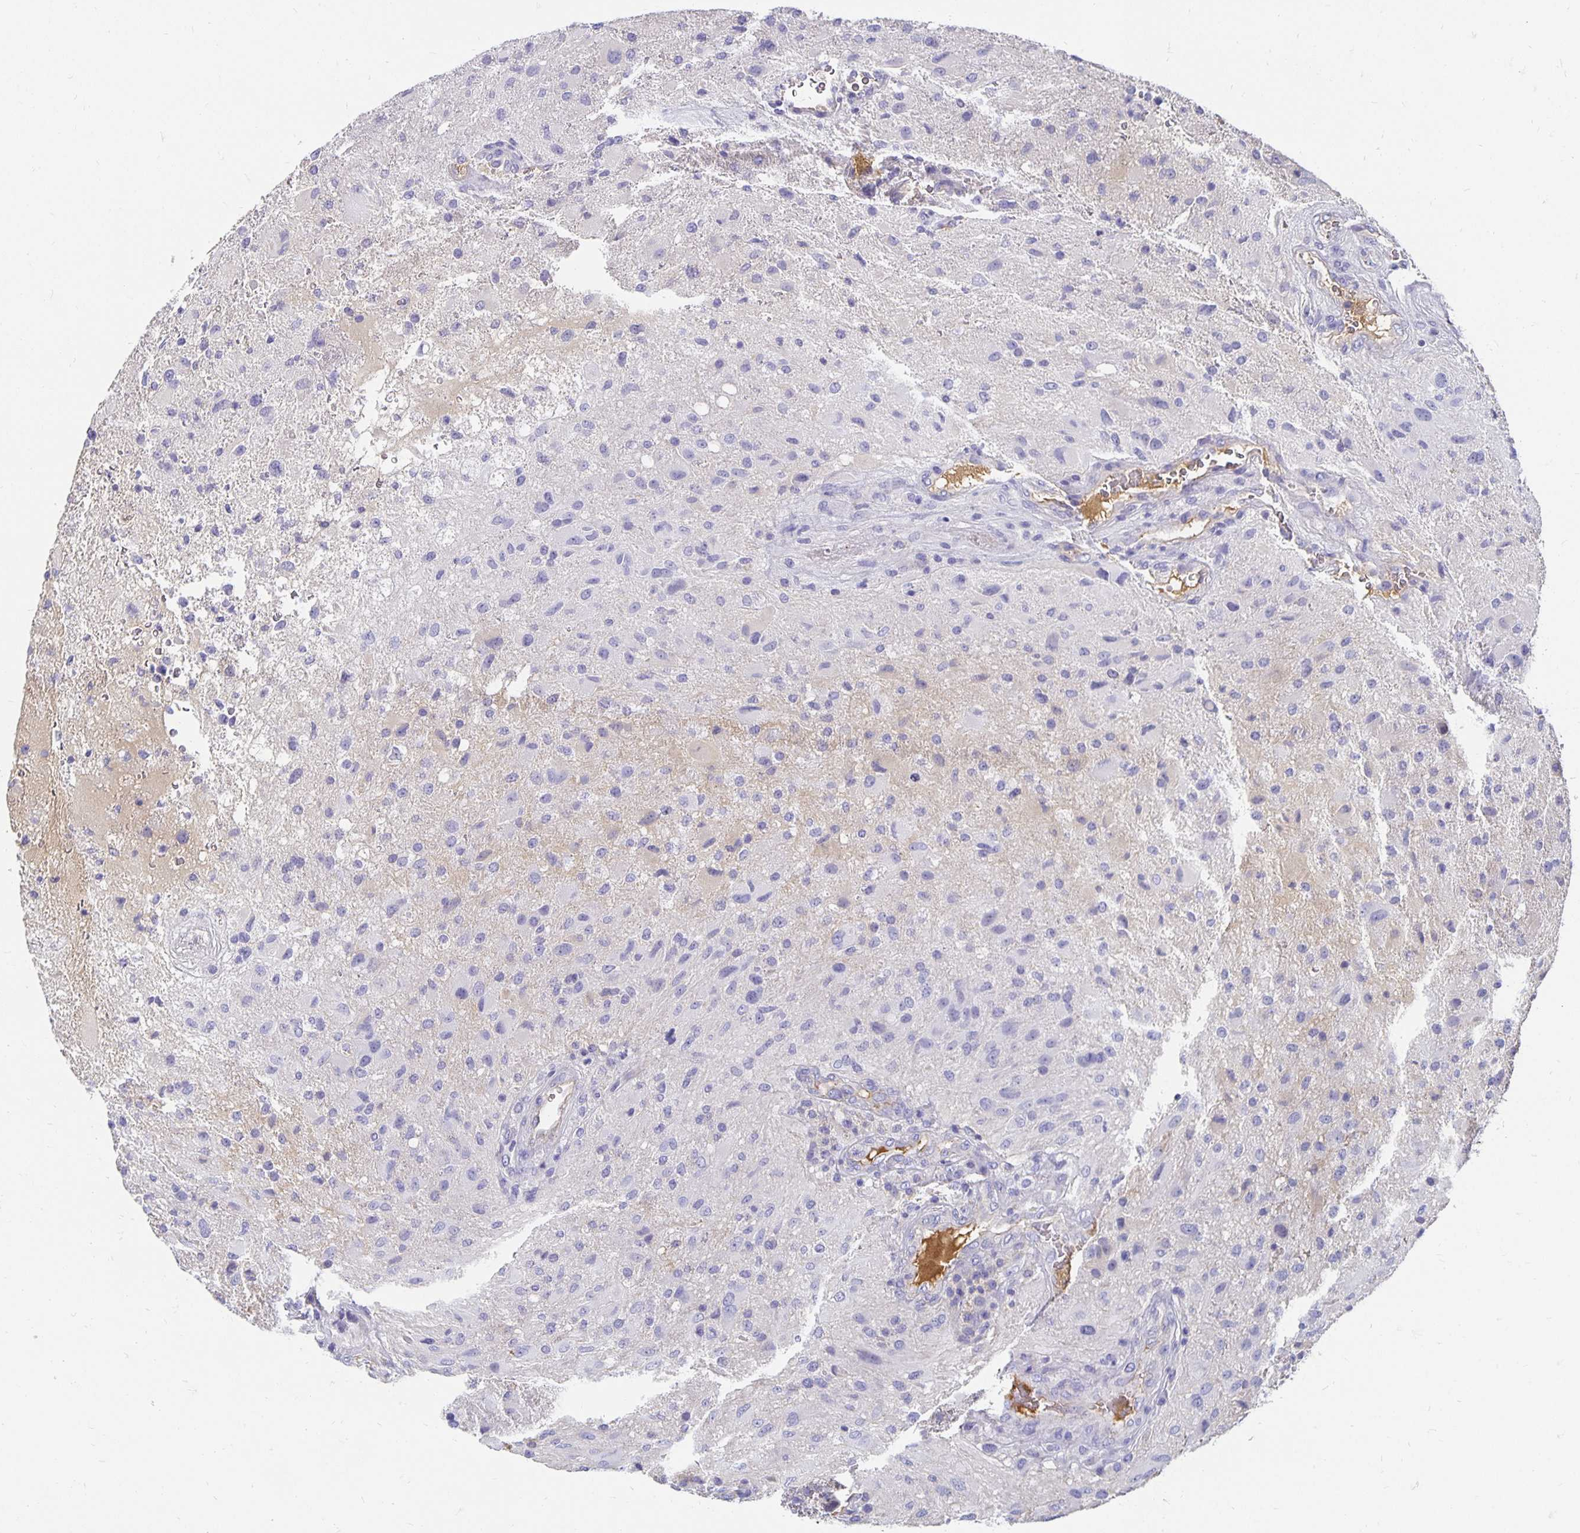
{"staining": {"intensity": "negative", "quantity": "none", "location": "none"}, "tissue": "glioma", "cell_type": "Tumor cells", "image_type": "cancer", "snomed": [{"axis": "morphology", "description": "Glioma, malignant, High grade"}, {"axis": "topography", "description": "Brain"}], "caption": "Glioma was stained to show a protein in brown. There is no significant staining in tumor cells. (Stains: DAB (3,3'-diaminobenzidine) IHC with hematoxylin counter stain, Microscopy: brightfield microscopy at high magnification).", "gene": "APOB", "patient": {"sex": "male", "age": 53}}